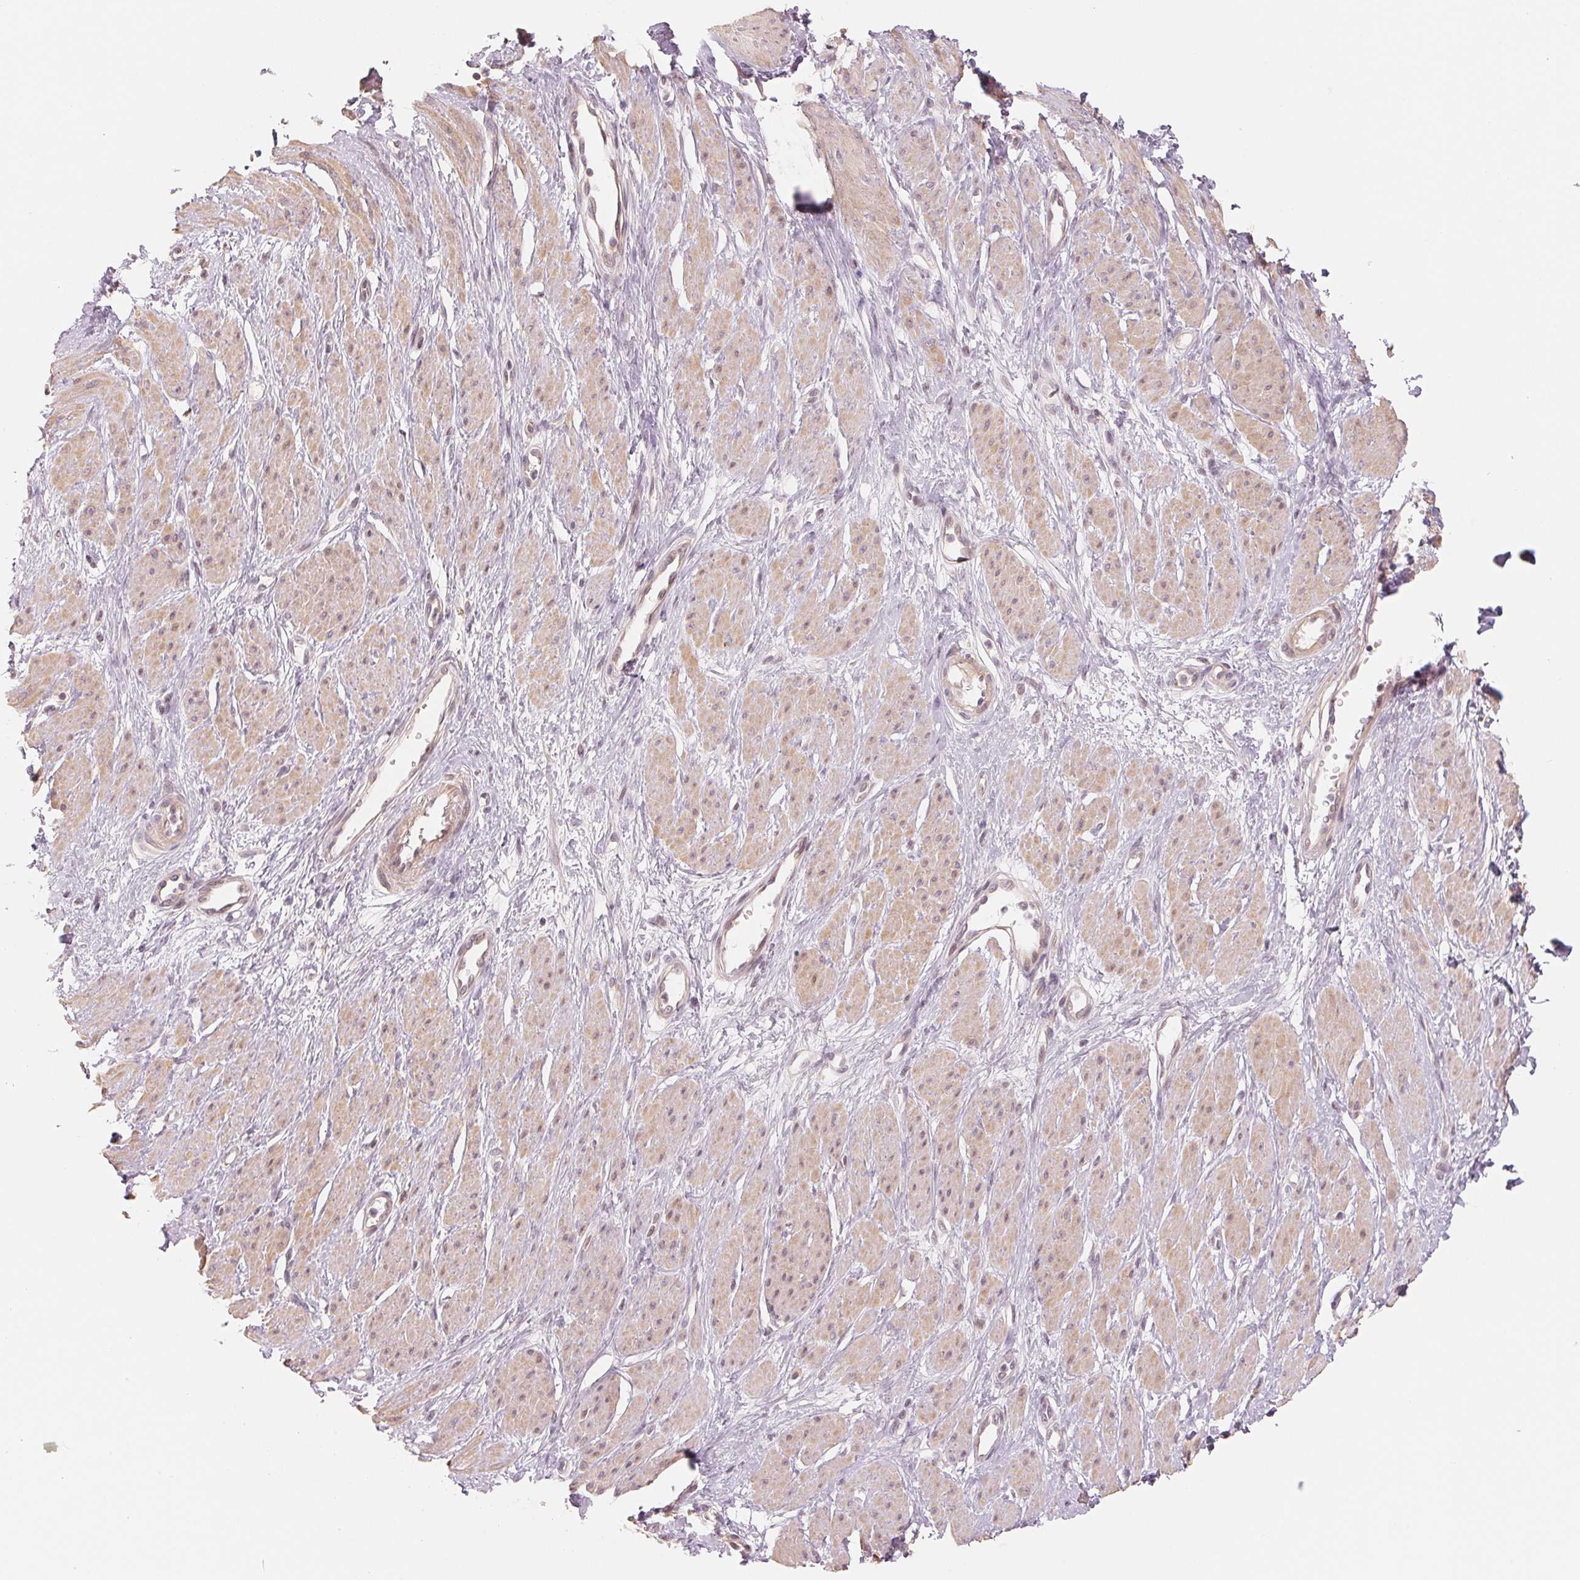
{"staining": {"intensity": "weak", "quantity": "25%-75%", "location": "cytoplasmic/membranous"}, "tissue": "smooth muscle", "cell_type": "Smooth muscle cells", "image_type": "normal", "snomed": [{"axis": "morphology", "description": "Normal tissue, NOS"}, {"axis": "topography", "description": "Smooth muscle"}, {"axis": "topography", "description": "Uterus"}], "caption": "This is a micrograph of immunohistochemistry staining of benign smooth muscle, which shows weak positivity in the cytoplasmic/membranous of smooth muscle cells.", "gene": "DENND2C", "patient": {"sex": "female", "age": 39}}